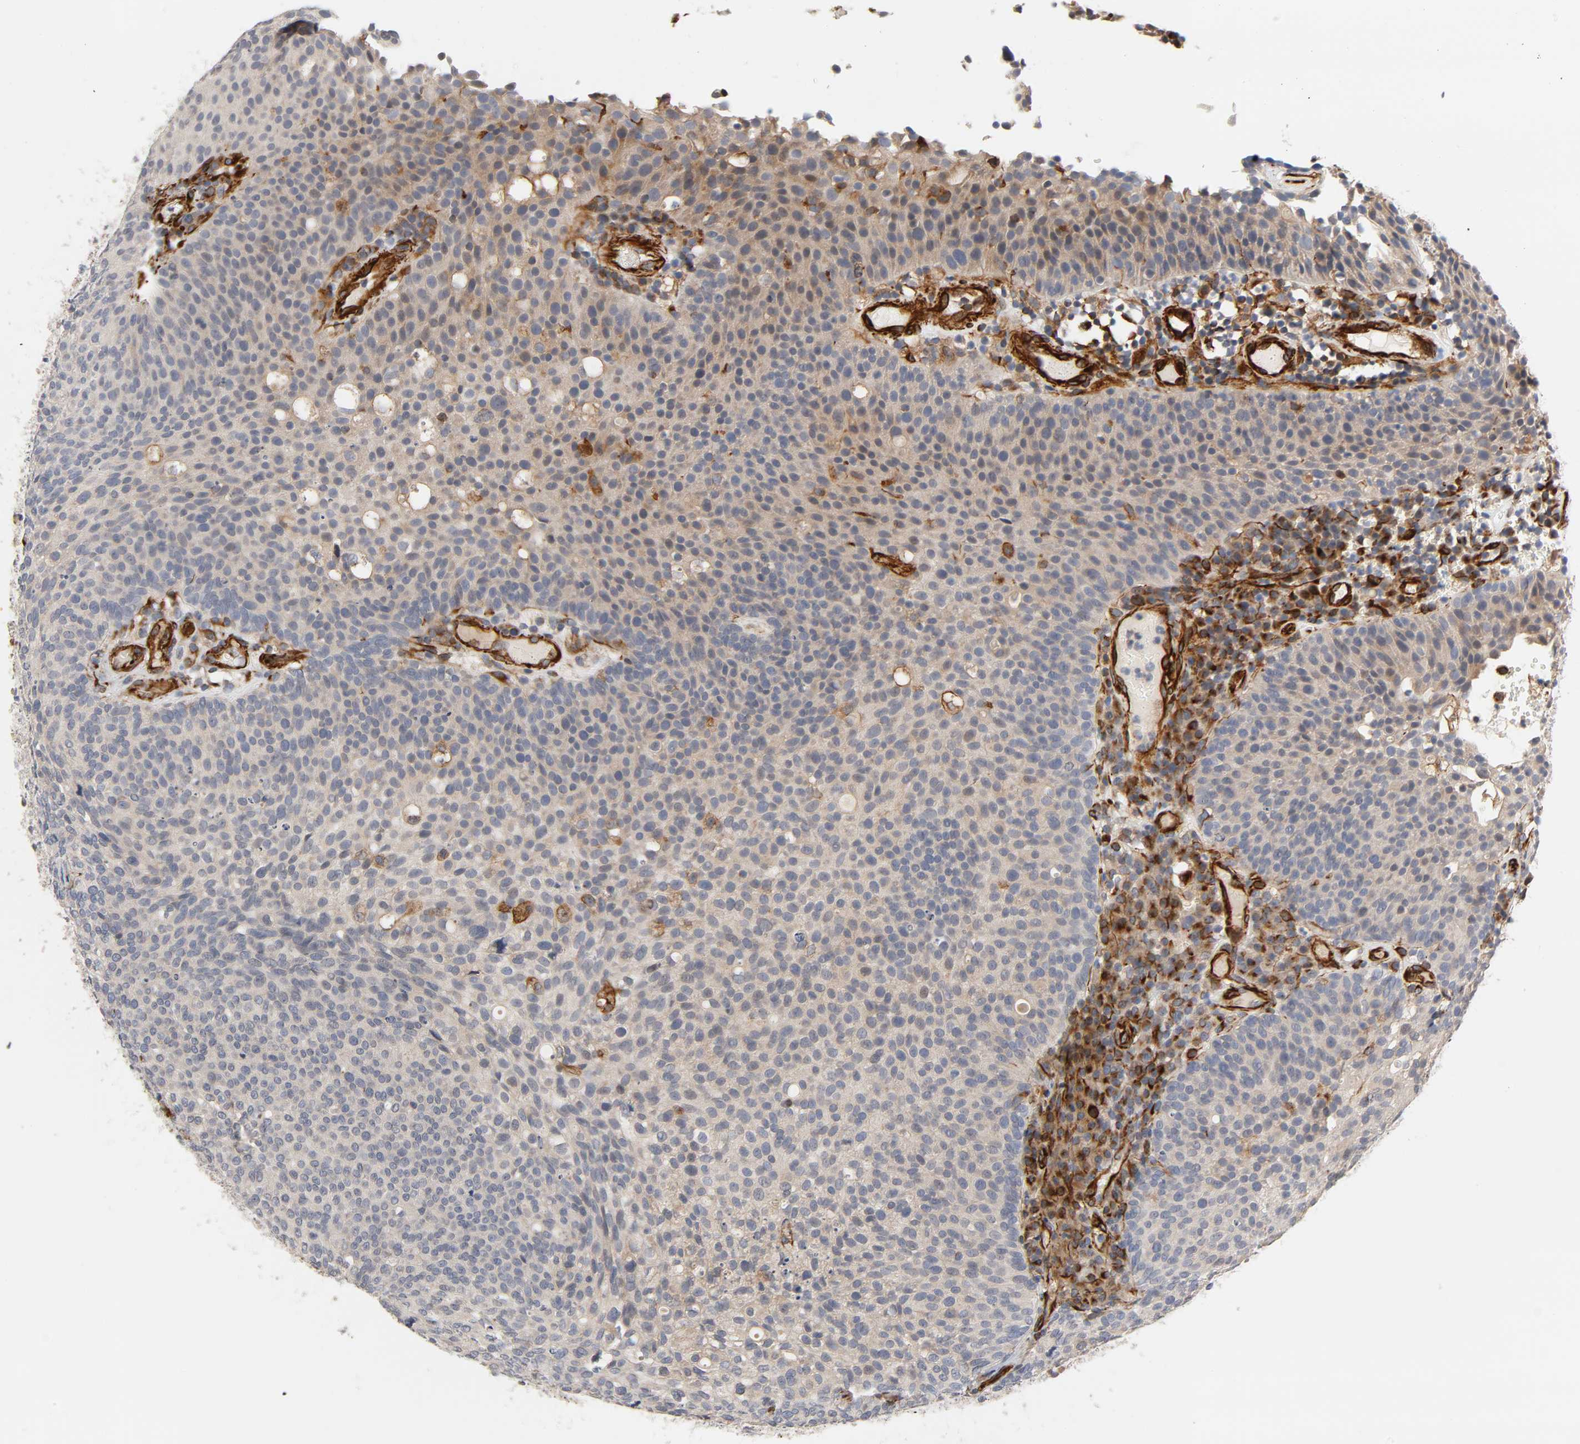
{"staining": {"intensity": "moderate", "quantity": "25%-75%", "location": "cytoplasmic/membranous"}, "tissue": "urothelial cancer", "cell_type": "Tumor cells", "image_type": "cancer", "snomed": [{"axis": "morphology", "description": "Urothelial carcinoma, Low grade"}, {"axis": "topography", "description": "Urinary bladder"}], "caption": "DAB (3,3'-diaminobenzidine) immunohistochemical staining of human urothelial carcinoma (low-grade) displays moderate cytoplasmic/membranous protein expression in approximately 25%-75% of tumor cells.", "gene": "FAM118A", "patient": {"sex": "male", "age": 85}}